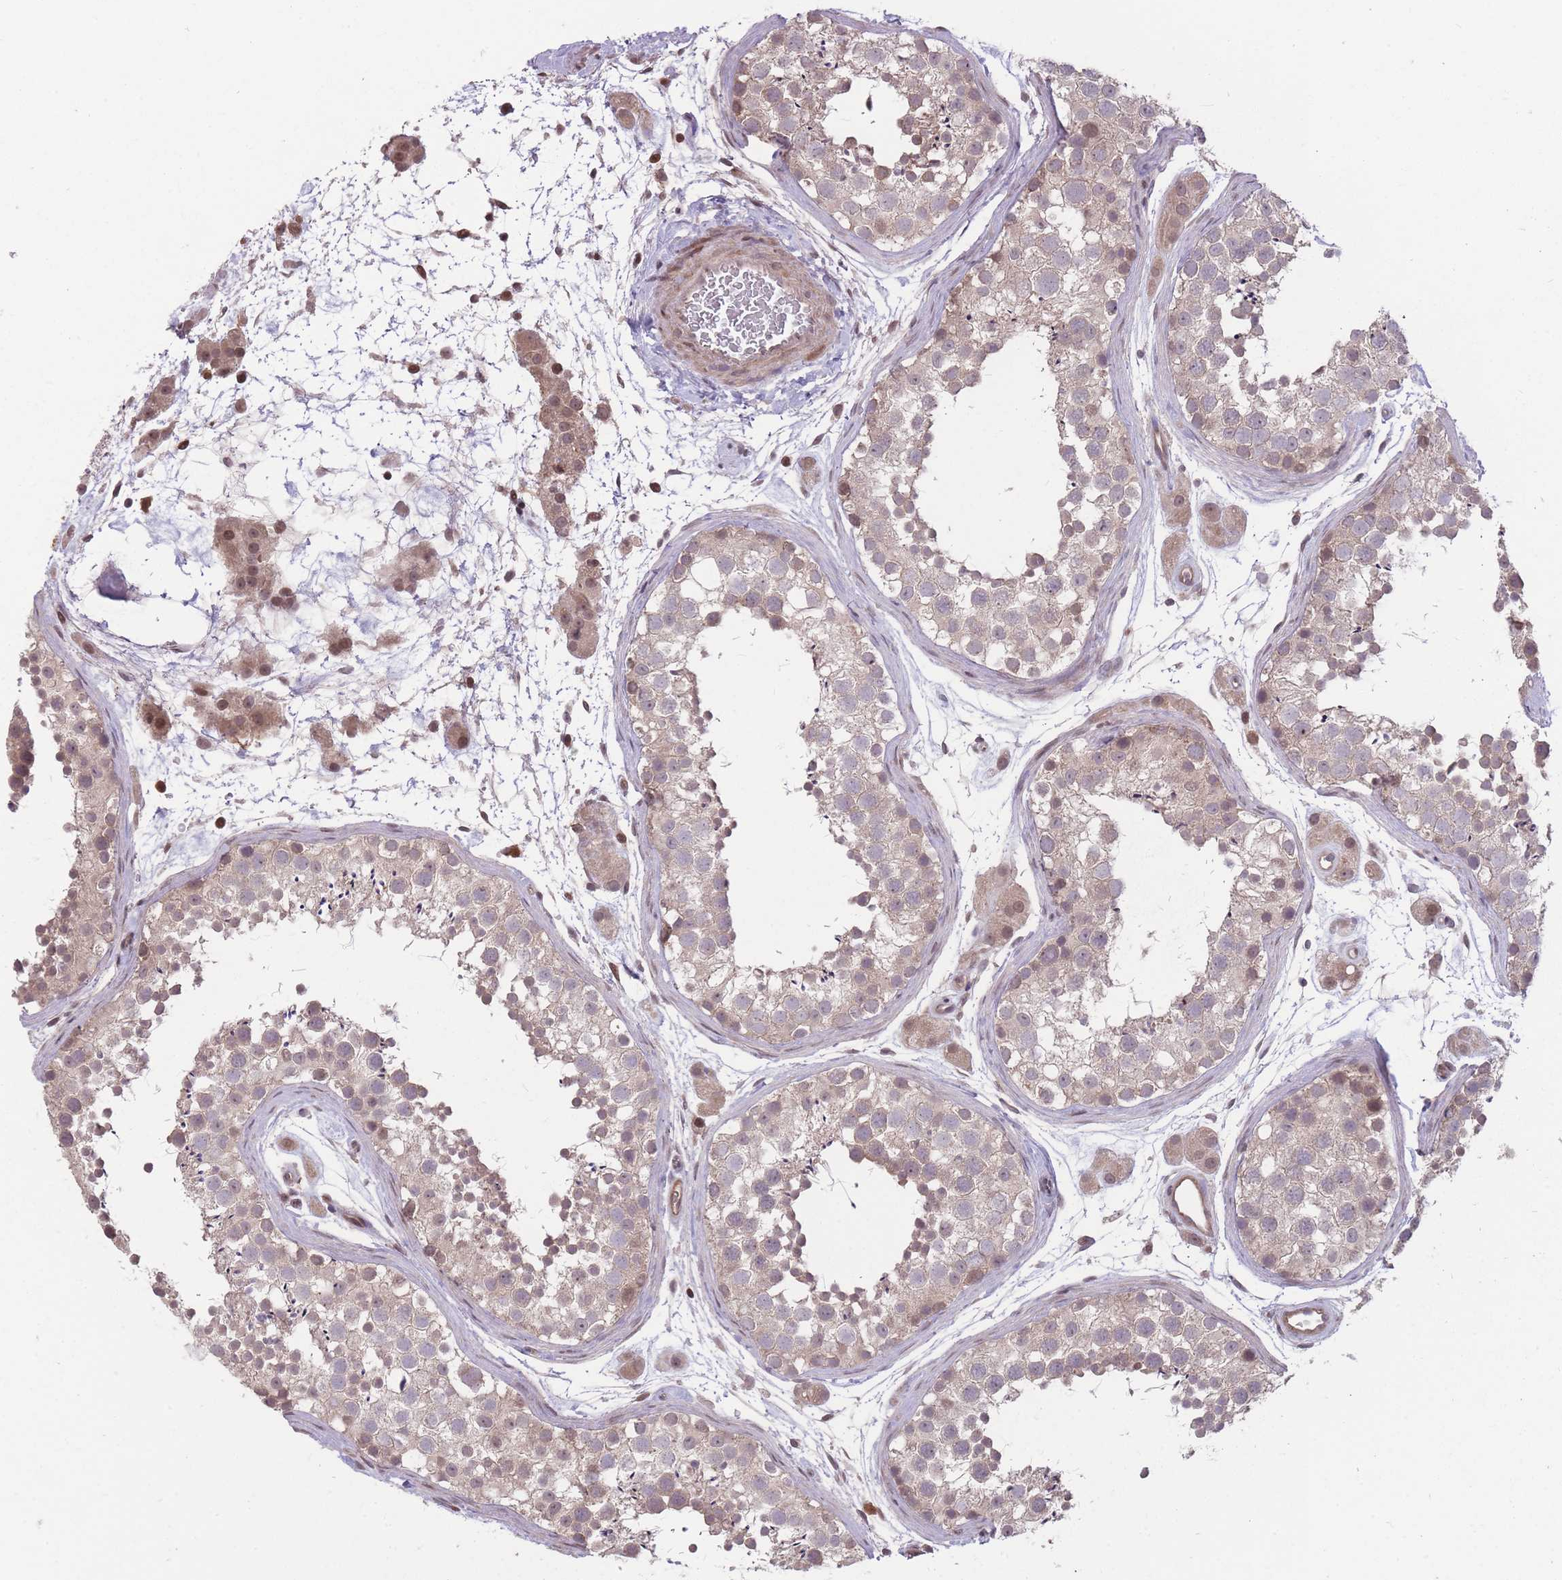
{"staining": {"intensity": "moderate", "quantity": "<25%", "location": "cytoplasmic/membranous,nuclear"}, "tissue": "testis", "cell_type": "Cells in seminiferous ducts", "image_type": "normal", "snomed": [{"axis": "morphology", "description": "Normal tissue, NOS"}, {"axis": "topography", "description": "Testis"}], "caption": "Unremarkable testis shows moderate cytoplasmic/membranous,nuclear positivity in approximately <25% of cells in seminiferous ducts, visualized by immunohistochemistry. Immunohistochemistry stains the protein of interest in brown and the nuclei are stained blue.", "gene": "GGT5", "patient": {"sex": "male", "age": 41}}